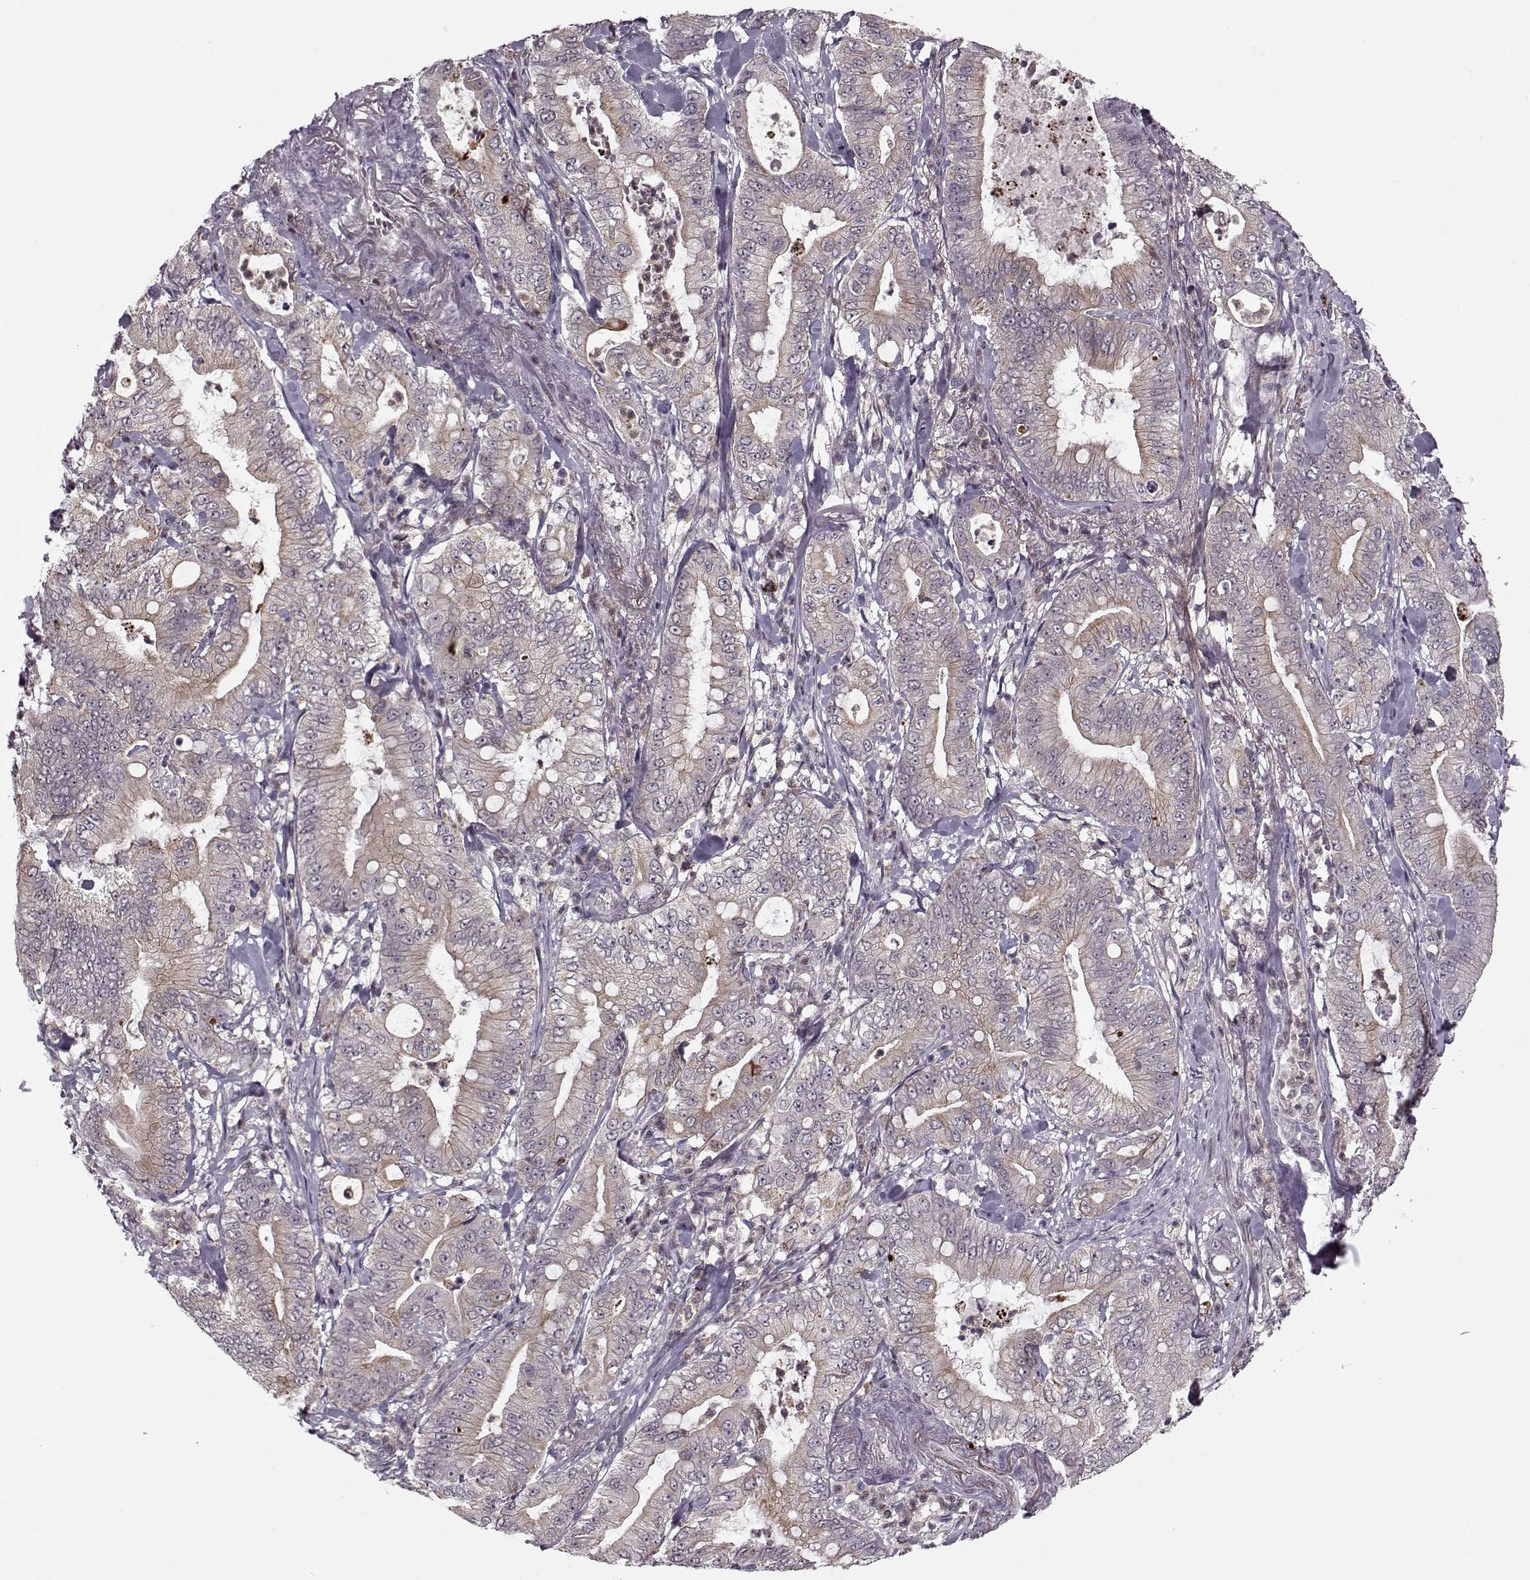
{"staining": {"intensity": "weak", "quantity": "25%-75%", "location": "cytoplasmic/membranous"}, "tissue": "pancreatic cancer", "cell_type": "Tumor cells", "image_type": "cancer", "snomed": [{"axis": "morphology", "description": "Adenocarcinoma, NOS"}, {"axis": "topography", "description": "Pancreas"}], "caption": "Human pancreatic cancer (adenocarcinoma) stained with a protein marker demonstrates weak staining in tumor cells.", "gene": "DENND4B", "patient": {"sex": "male", "age": 71}}